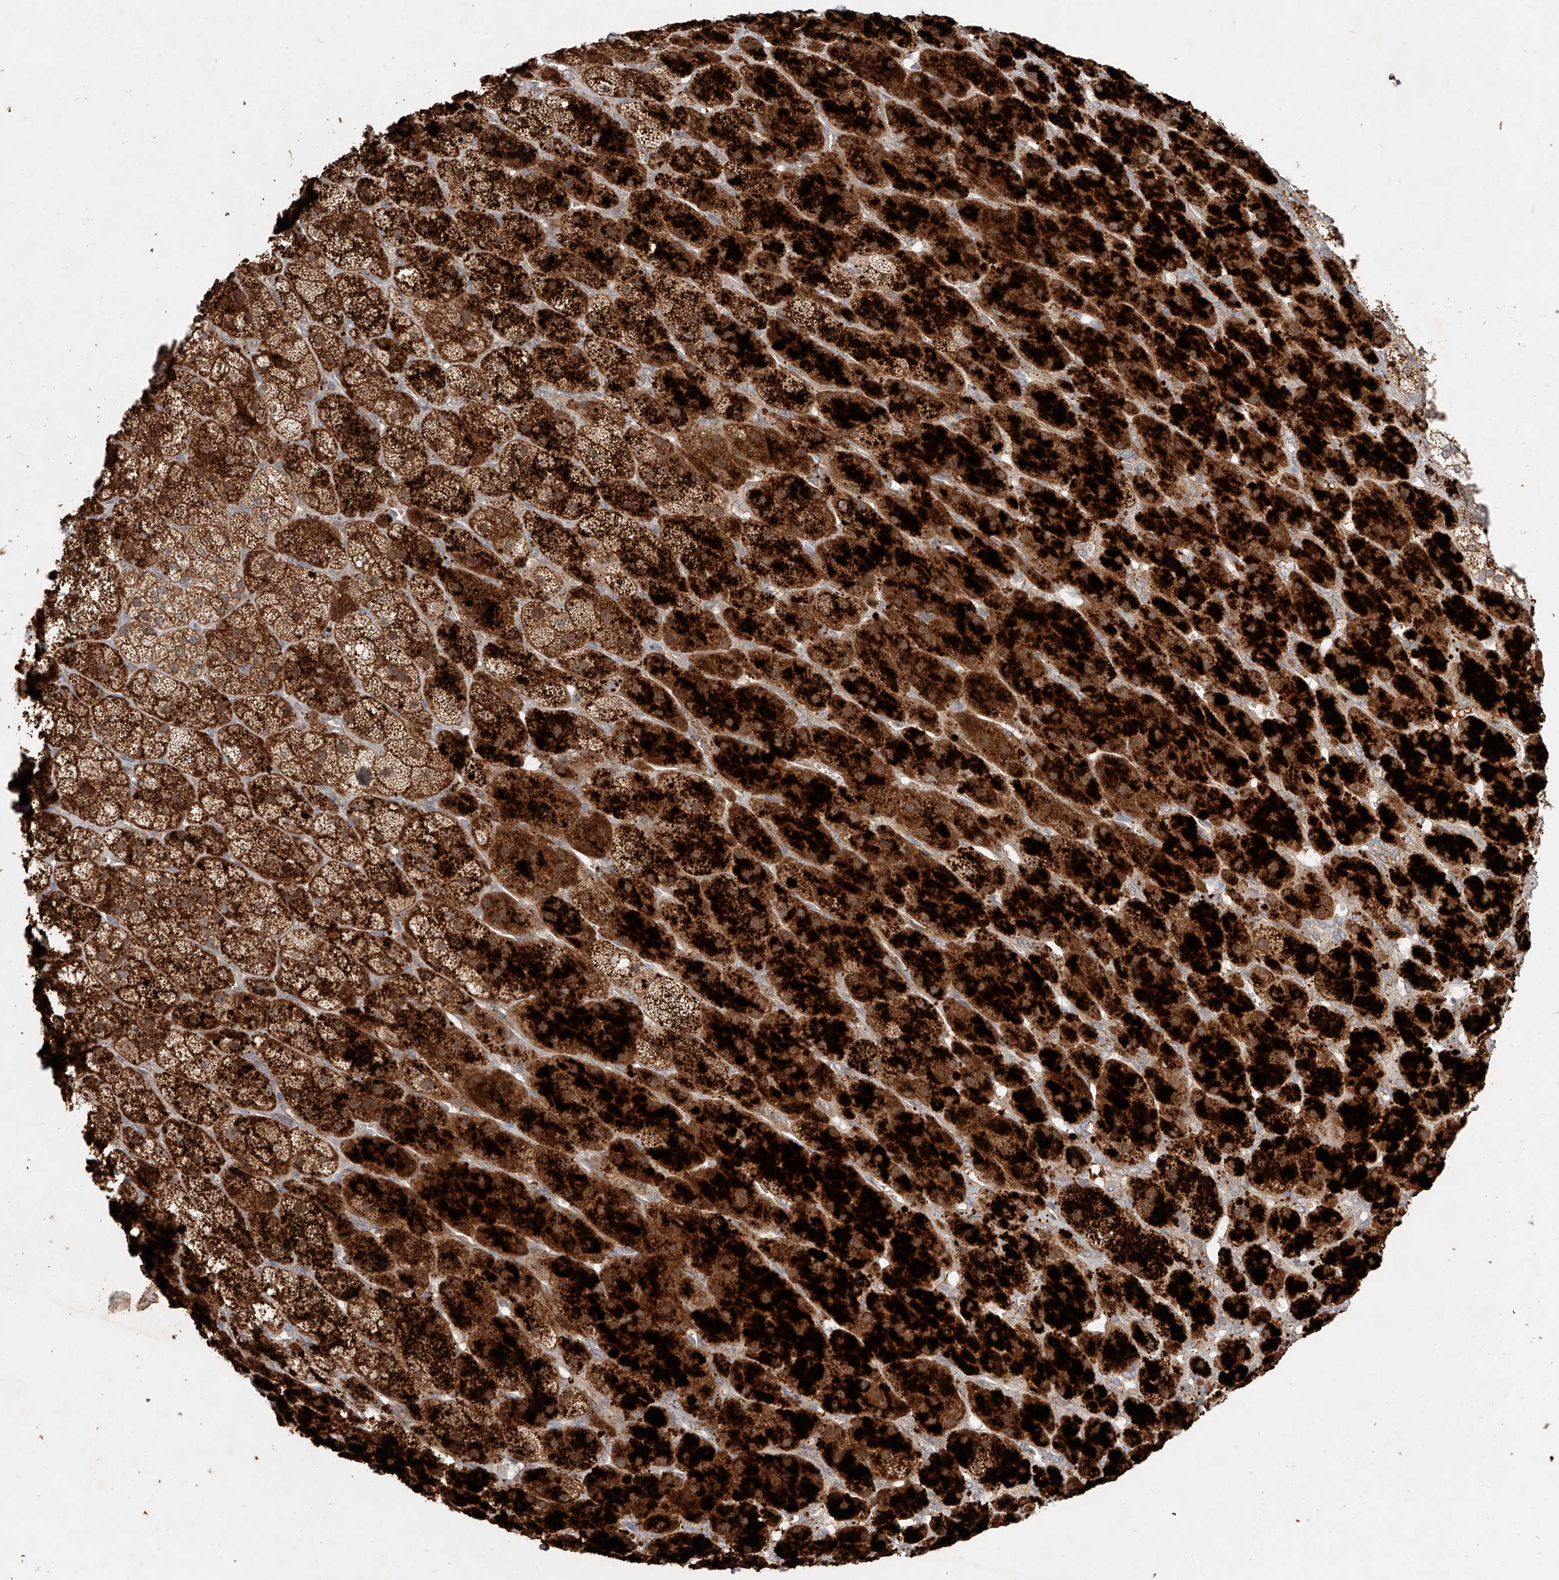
{"staining": {"intensity": "strong", "quantity": ">75%", "location": "cytoplasmic/membranous"}, "tissue": "adrenal gland", "cell_type": "Glandular cells", "image_type": "normal", "snomed": [{"axis": "morphology", "description": "Normal tissue, NOS"}, {"axis": "topography", "description": "Adrenal gland"}], "caption": "Strong cytoplasmic/membranous positivity is appreciated in about >75% of glandular cells in normal adrenal gland. The staining was performed using DAB, with brown indicating positive protein expression. Nuclei are stained blue with hematoxylin.", "gene": "IER5", "patient": {"sex": "male", "age": 61}}